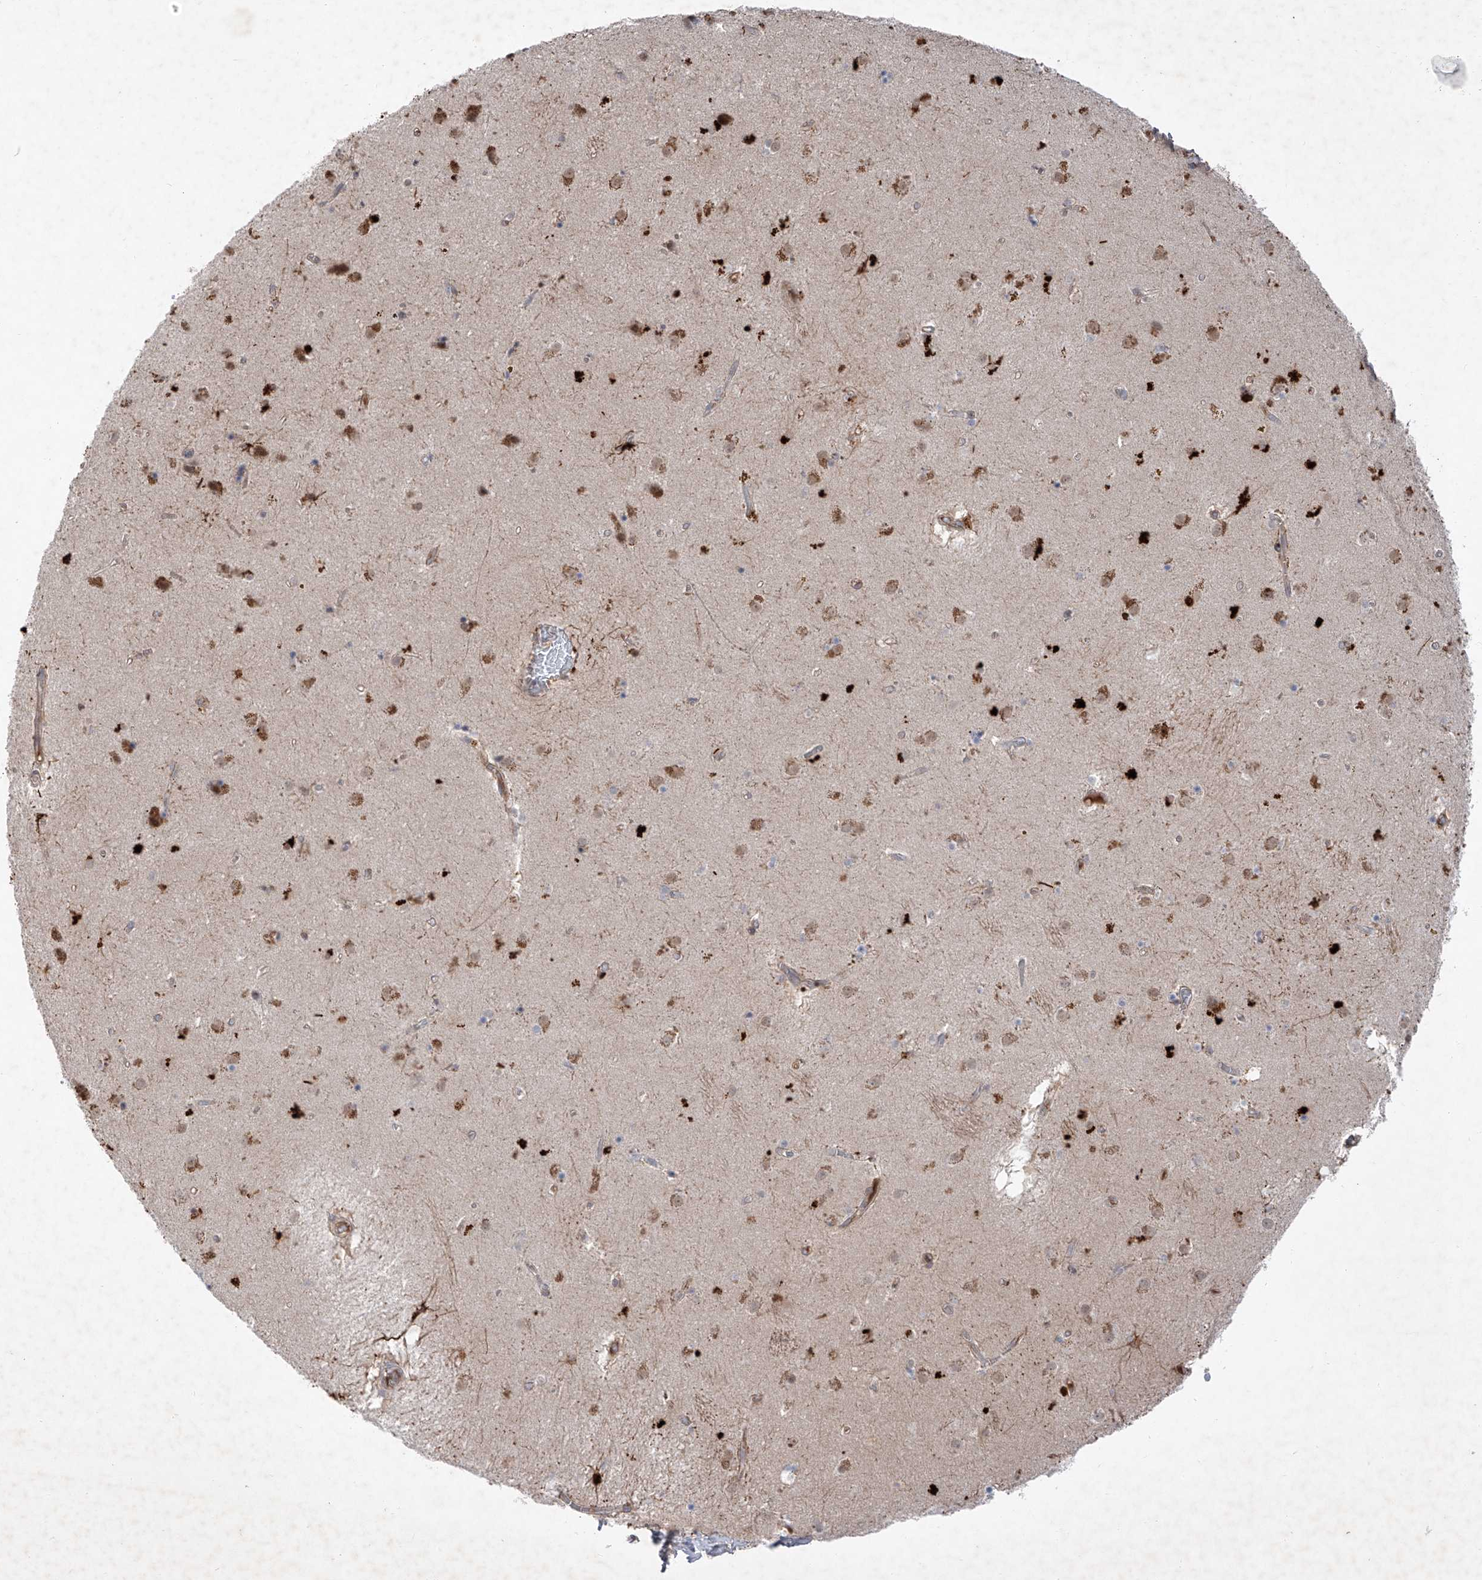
{"staining": {"intensity": "moderate", "quantity": "<25%", "location": "cytoplasmic/membranous"}, "tissue": "caudate", "cell_type": "Glial cells", "image_type": "normal", "snomed": [{"axis": "morphology", "description": "Normal tissue, NOS"}, {"axis": "topography", "description": "Lateral ventricle wall"}], "caption": "A low amount of moderate cytoplasmic/membranous positivity is identified in approximately <25% of glial cells in normal caudate. The staining is performed using DAB (3,3'-diaminobenzidine) brown chromogen to label protein expression. The nuclei are counter-stained blue using hematoxylin.", "gene": "FAM135A", "patient": {"sex": "male", "age": 70}}